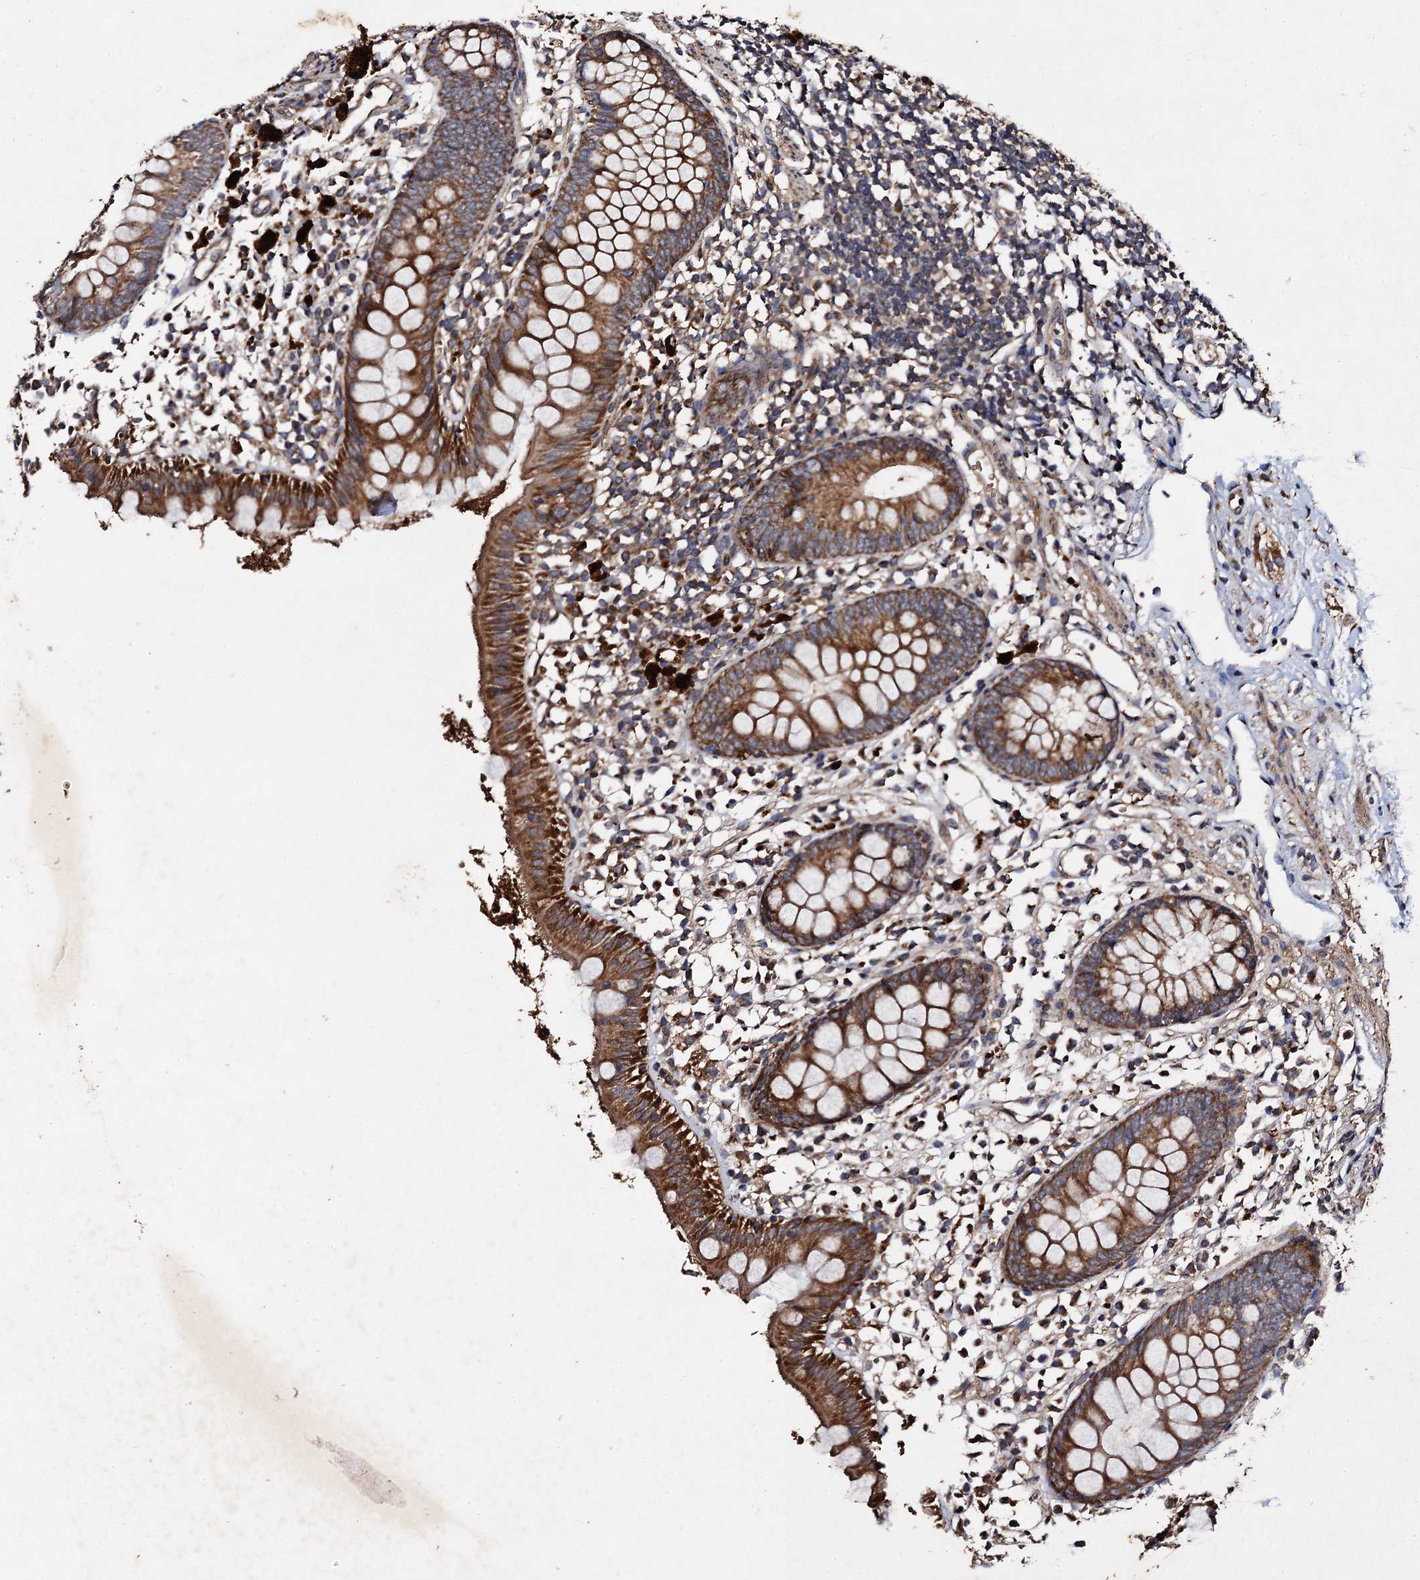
{"staining": {"intensity": "strong", "quantity": ">75%", "location": "cytoplasmic/membranous"}, "tissue": "appendix", "cell_type": "Glandular cells", "image_type": "normal", "snomed": [{"axis": "morphology", "description": "Normal tissue, NOS"}, {"axis": "topography", "description": "Appendix"}], "caption": "An IHC histopathology image of benign tissue is shown. Protein staining in brown labels strong cytoplasmic/membranous positivity in appendix within glandular cells. (brown staining indicates protein expression, while blue staining denotes nuclei).", "gene": "NDUFA13", "patient": {"sex": "female", "age": 20}}